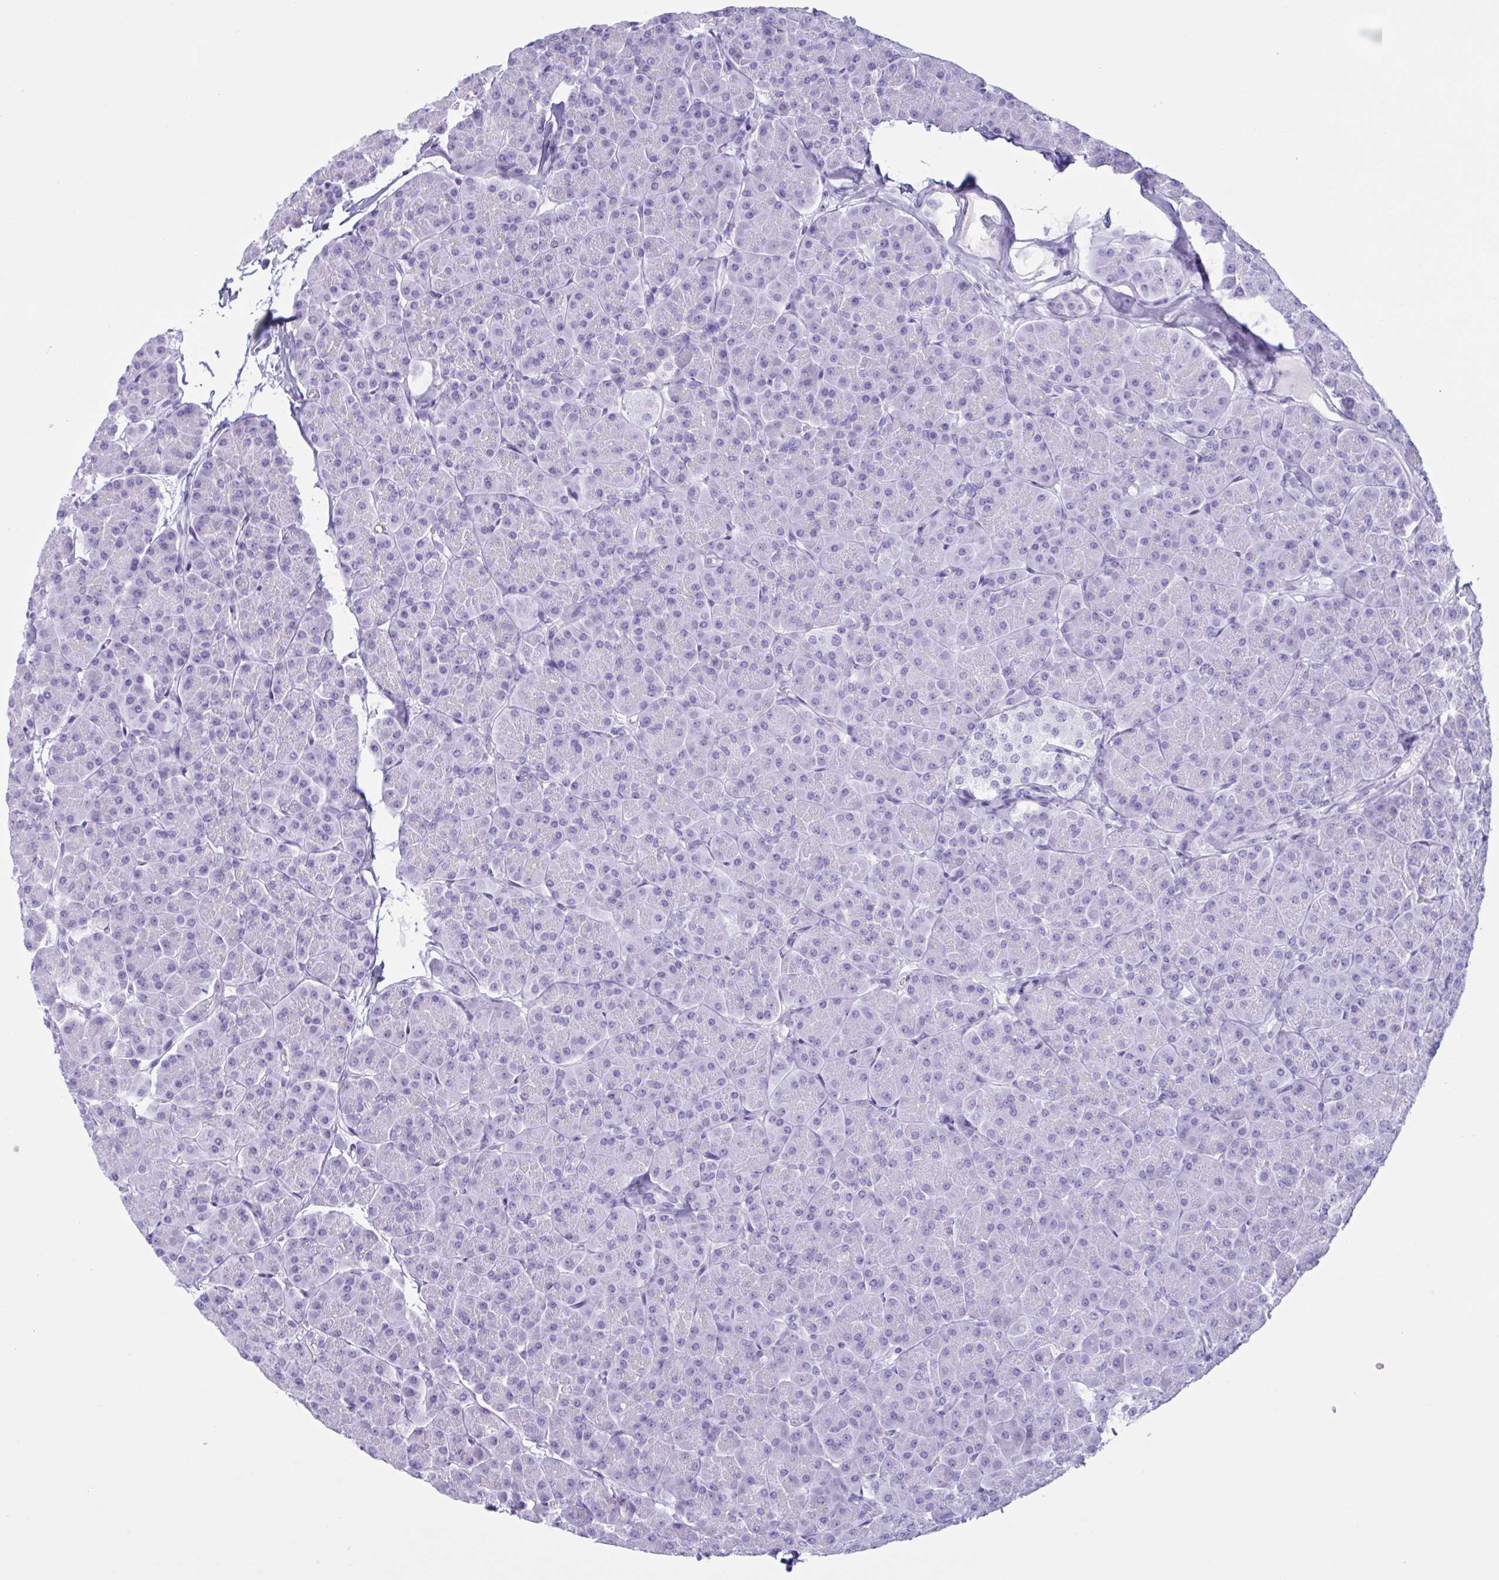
{"staining": {"intensity": "negative", "quantity": "none", "location": "none"}, "tissue": "pancreas", "cell_type": "Exocrine glandular cells", "image_type": "normal", "snomed": [{"axis": "morphology", "description": "Normal tissue, NOS"}, {"axis": "topography", "description": "Pancreas"}, {"axis": "topography", "description": "Peripheral nerve tissue"}], "caption": "Immunohistochemistry micrograph of normal pancreas stained for a protein (brown), which displays no expression in exocrine glandular cells.", "gene": "MRGPRG", "patient": {"sex": "male", "age": 54}}